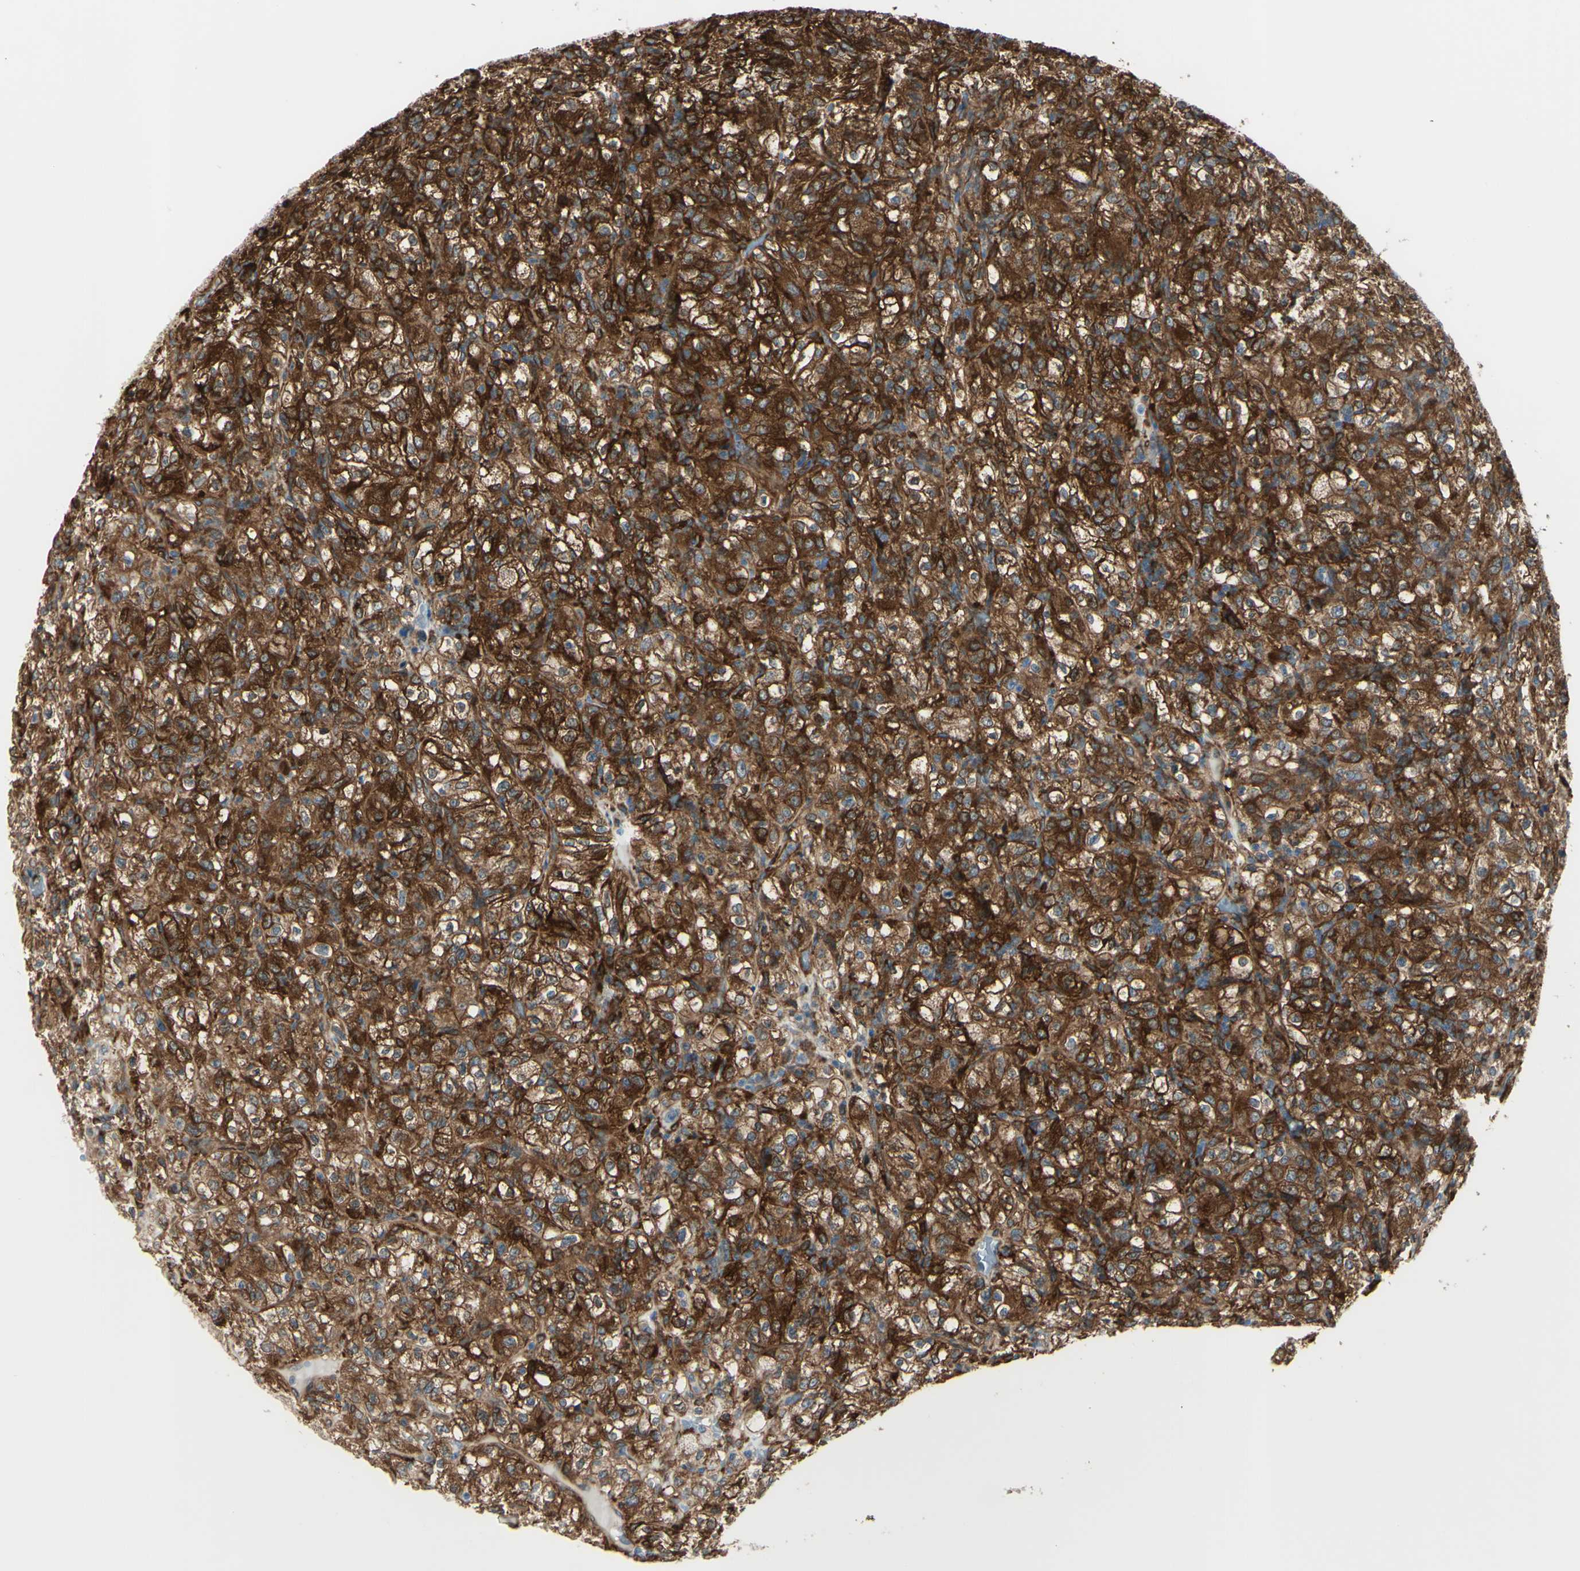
{"staining": {"intensity": "strong", "quantity": ">75%", "location": "cytoplasmic/membranous"}, "tissue": "renal cancer", "cell_type": "Tumor cells", "image_type": "cancer", "snomed": [{"axis": "morphology", "description": "Normal tissue, NOS"}, {"axis": "morphology", "description": "Adenocarcinoma, NOS"}, {"axis": "topography", "description": "Kidney"}], "caption": "This is an image of immunohistochemistry (IHC) staining of renal cancer (adenocarcinoma), which shows strong staining in the cytoplasmic/membranous of tumor cells.", "gene": "IGSF9B", "patient": {"sex": "female", "age": 72}}